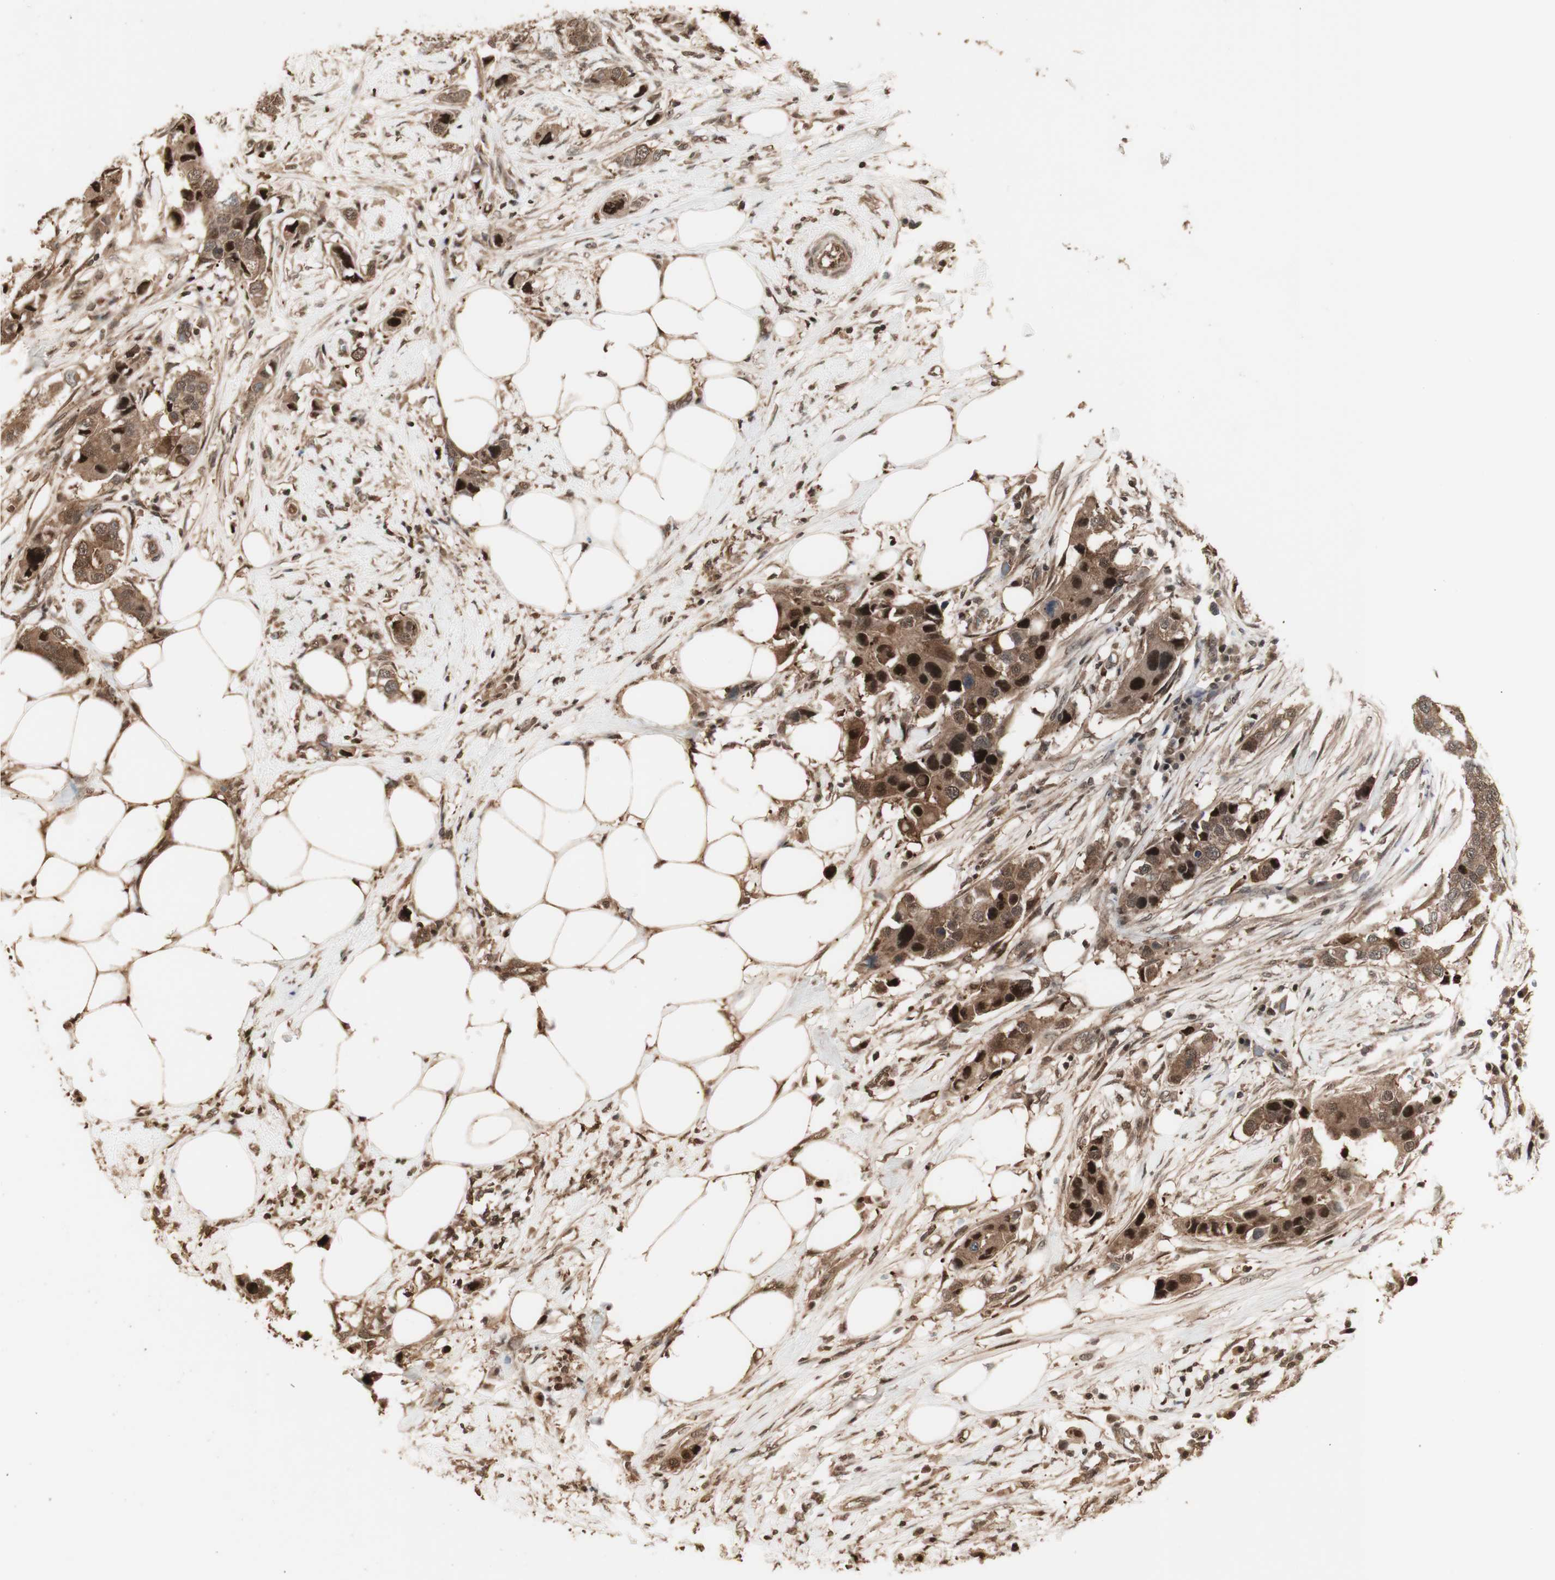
{"staining": {"intensity": "strong", "quantity": ">75%", "location": "cytoplasmic/membranous,nuclear"}, "tissue": "breast cancer", "cell_type": "Tumor cells", "image_type": "cancer", "snomed": [{"axis": "morphology", "description": "Normal tissue, NOS"}, {"axis": "morphology", "description": "Duct carcinoma"}, {"axis": "topography", "description": "Breast"}], "caption": "Tumor cells exhibit high levels of strong cytoplasmic/membranous and nuclear expression in approximately >75% of cells in human breast invasive ductal carcinoma. The protein is stained brown, and the nuclei are stained in blue (DAB (3,3'-diaminobenzidine) IHC with brightfield microscopy, high magnification).", "gene": "YWHAB", "patient": {"sex": "female", "age": 50}}